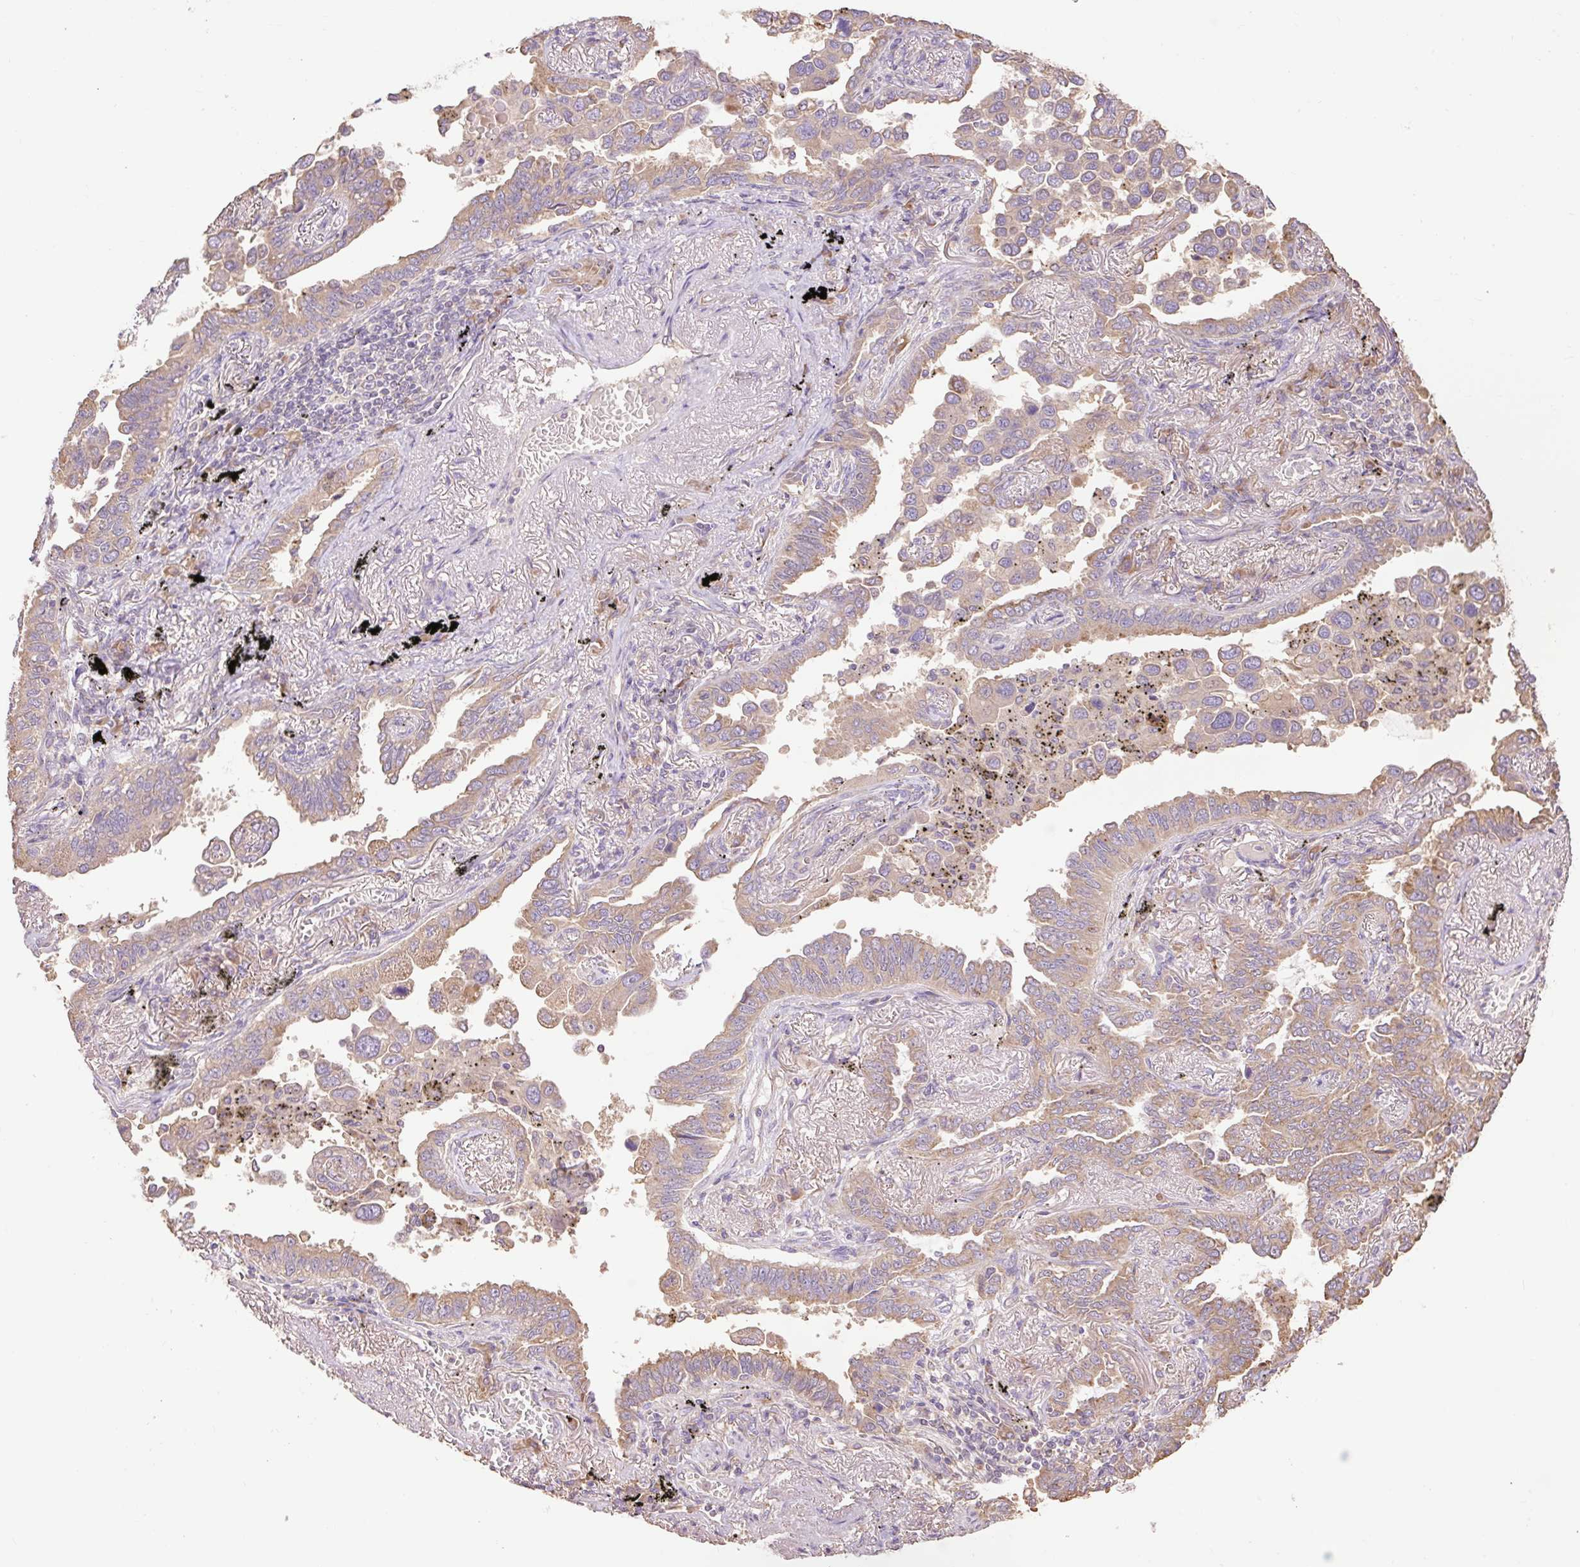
{"staining": {"intensity": "moderate", "quantity": ">75%", "location": "cytoplasmic/membranous"}, "tissue": "lung cancer", "cell_type": "Tumor cells", "image_type": "cancer", "snomed": [{"axis": "morphology", "description": "Adenocarcinoma, NOS"}, {"axis": "topography", "description": "Lung"}], "caption": "A medium amount of moderate cytoplasmic/membranous staining is present in approximately >75% of tumor cells in adenocarcinoma (lung) tissue. The staining is performed using DAB brown chromogen to label protein expression. The nuclei are counter-stained blue using hematoxylin.", "gene": "DESI1", "patient": {"sex": "male", "age": 67}}